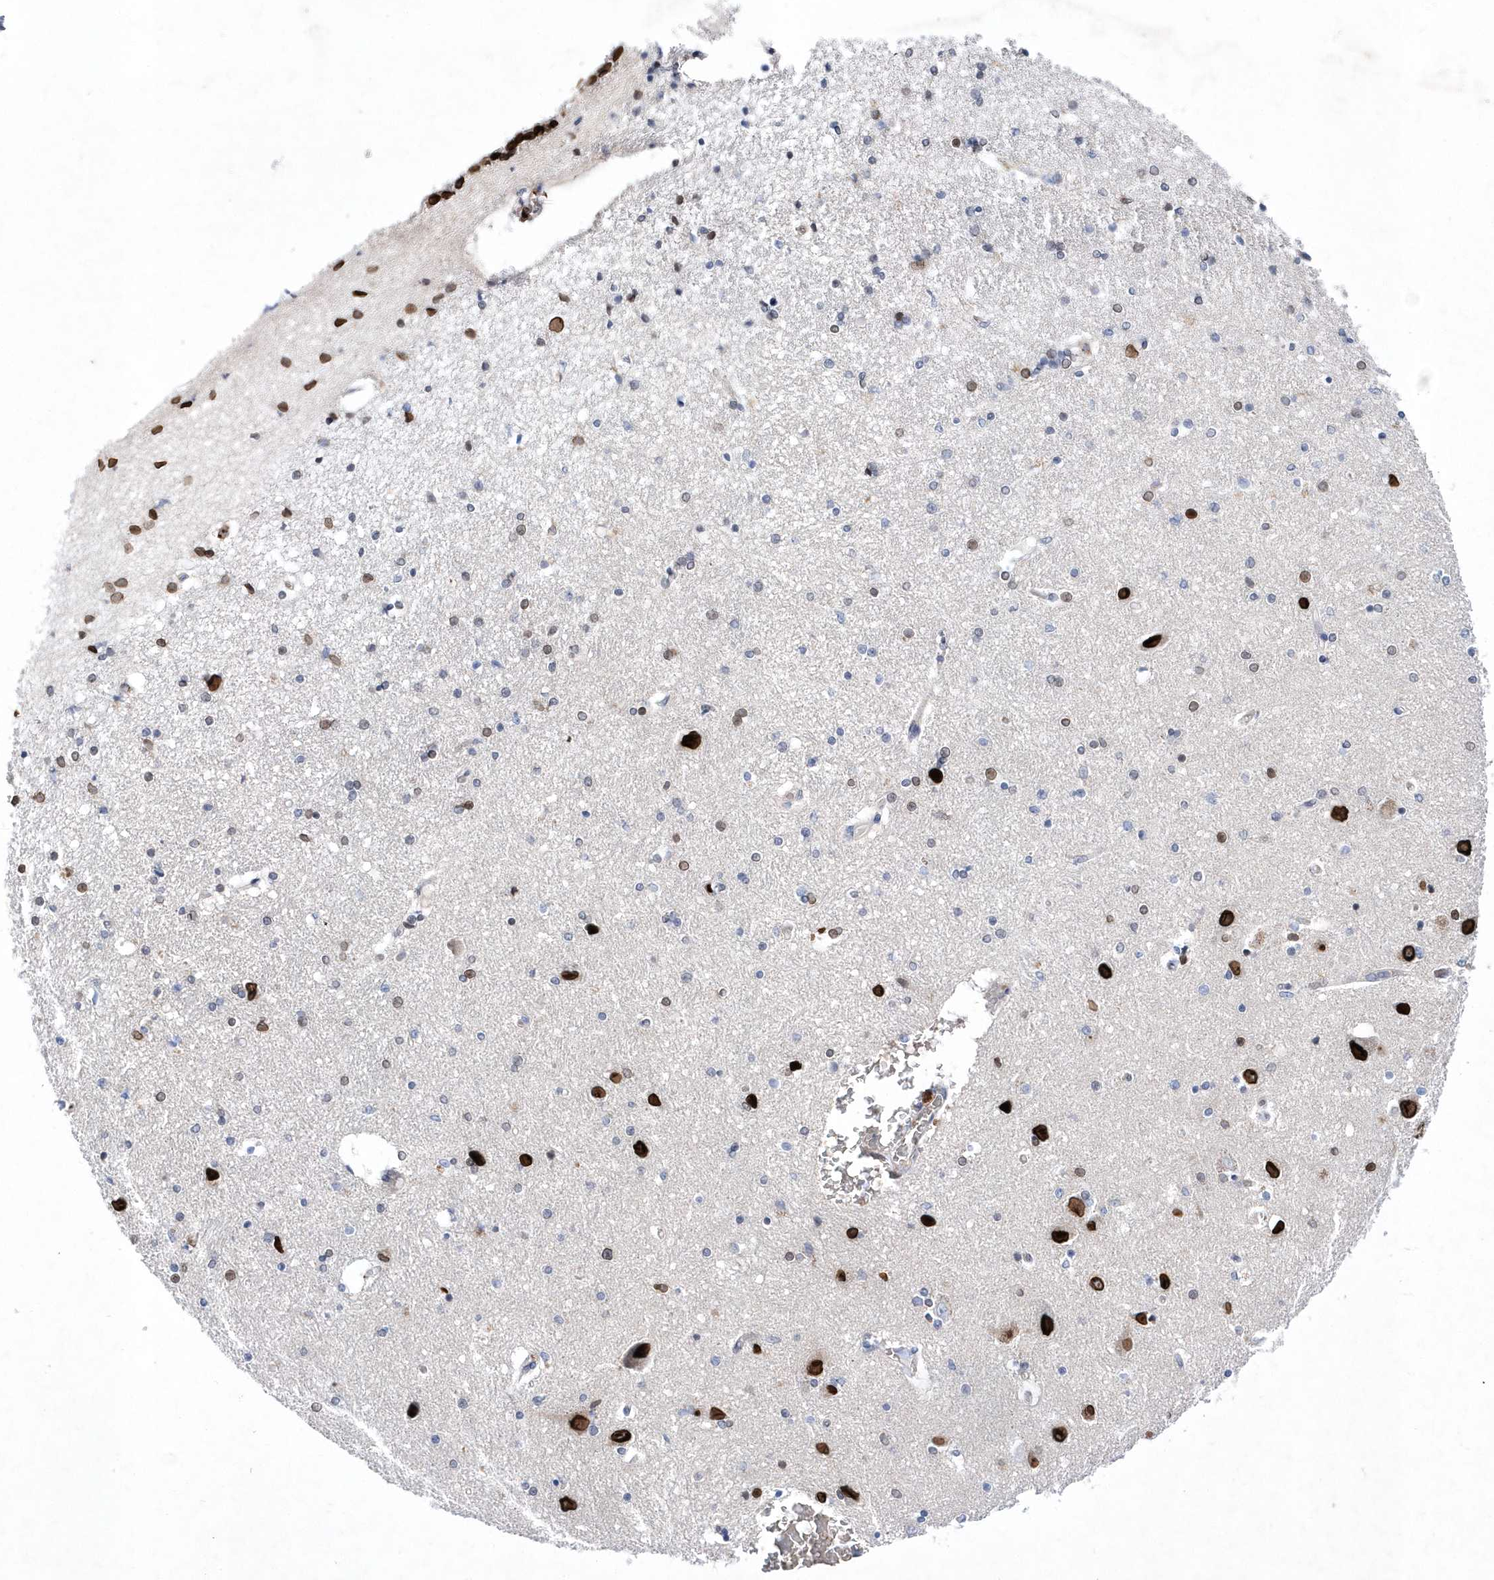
{"staining": {"intensity": "strong", "quantity": "<25%", "location": "nuclear"}, "tissue": "hippocampus", "cell_type": "Glial cells", "image_type": "normal", "snomed": [{"axis": "morphology", "description": "Normal tissue, NOS"}, {"axis": "topography", "description": "Hippocampus"}], "caption": "Glial cells reveal strong nuclear expression in about <25% of cells in unremarkable hippocampus. (Brightfield microscopy of DAB IHC at high magnification).", "gene": "ZNF875", "patient": {"sex": "female", "age": 54}}